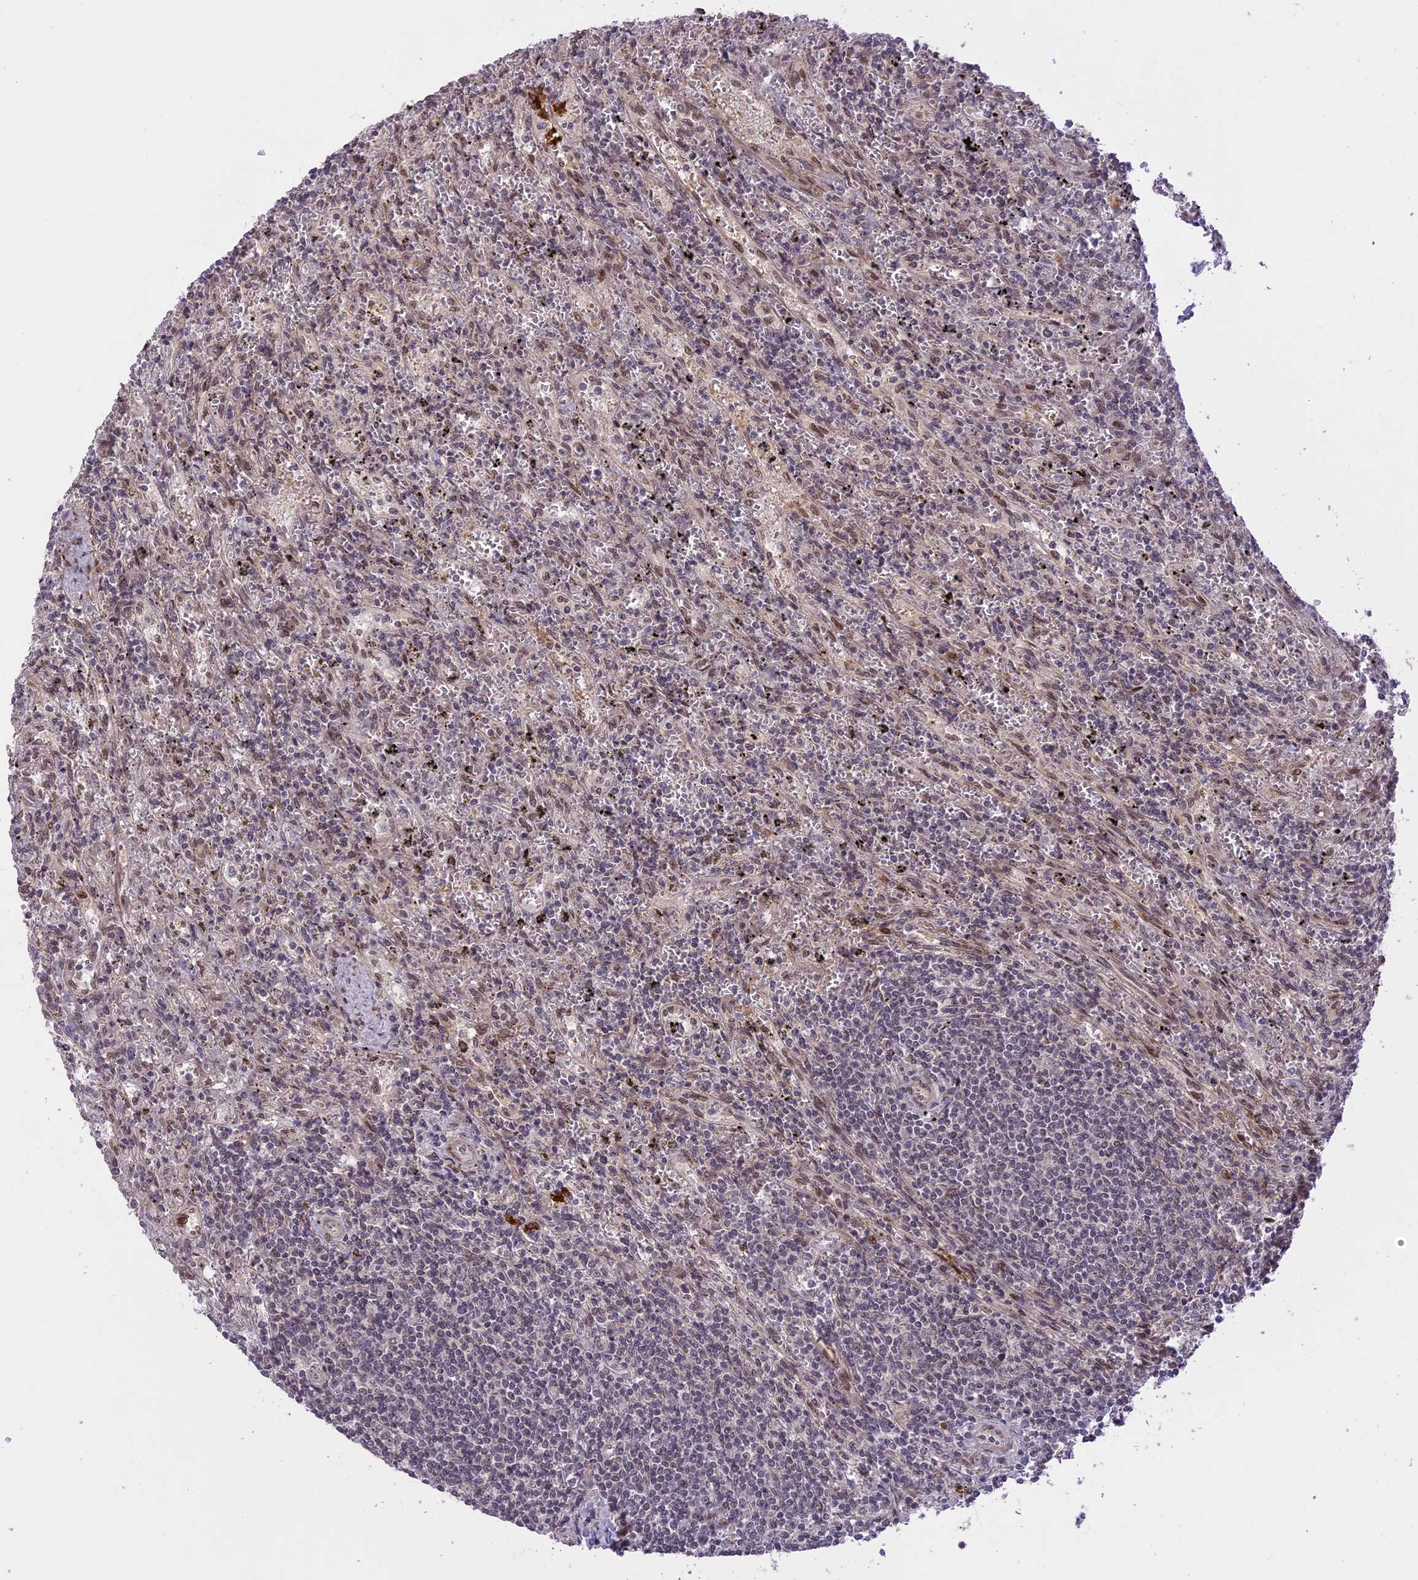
{"staining": {"intensity": "negative", "quantity": "none", "location": "none"}, "tissue": "lymphoma", "cell_type": "Tumor cells", "image_type": "cancer", "snomed": [{"axis": "morphology", "description": "Malignant lymphoma, non-Hodgkin's type, Low grade"}, {"axis": "topography", "description": "Spleen"}], "caption": "Tumor cells are negative for brown protein staining in lymphoma. (Stains: DAB immunohistochemistry (IHC) with hematoxylin counter stain, Microscopy: brightfield microscopy at high magnification).", "gene": "PRELID2", "patient": {"sex": "male", "age": 76}}